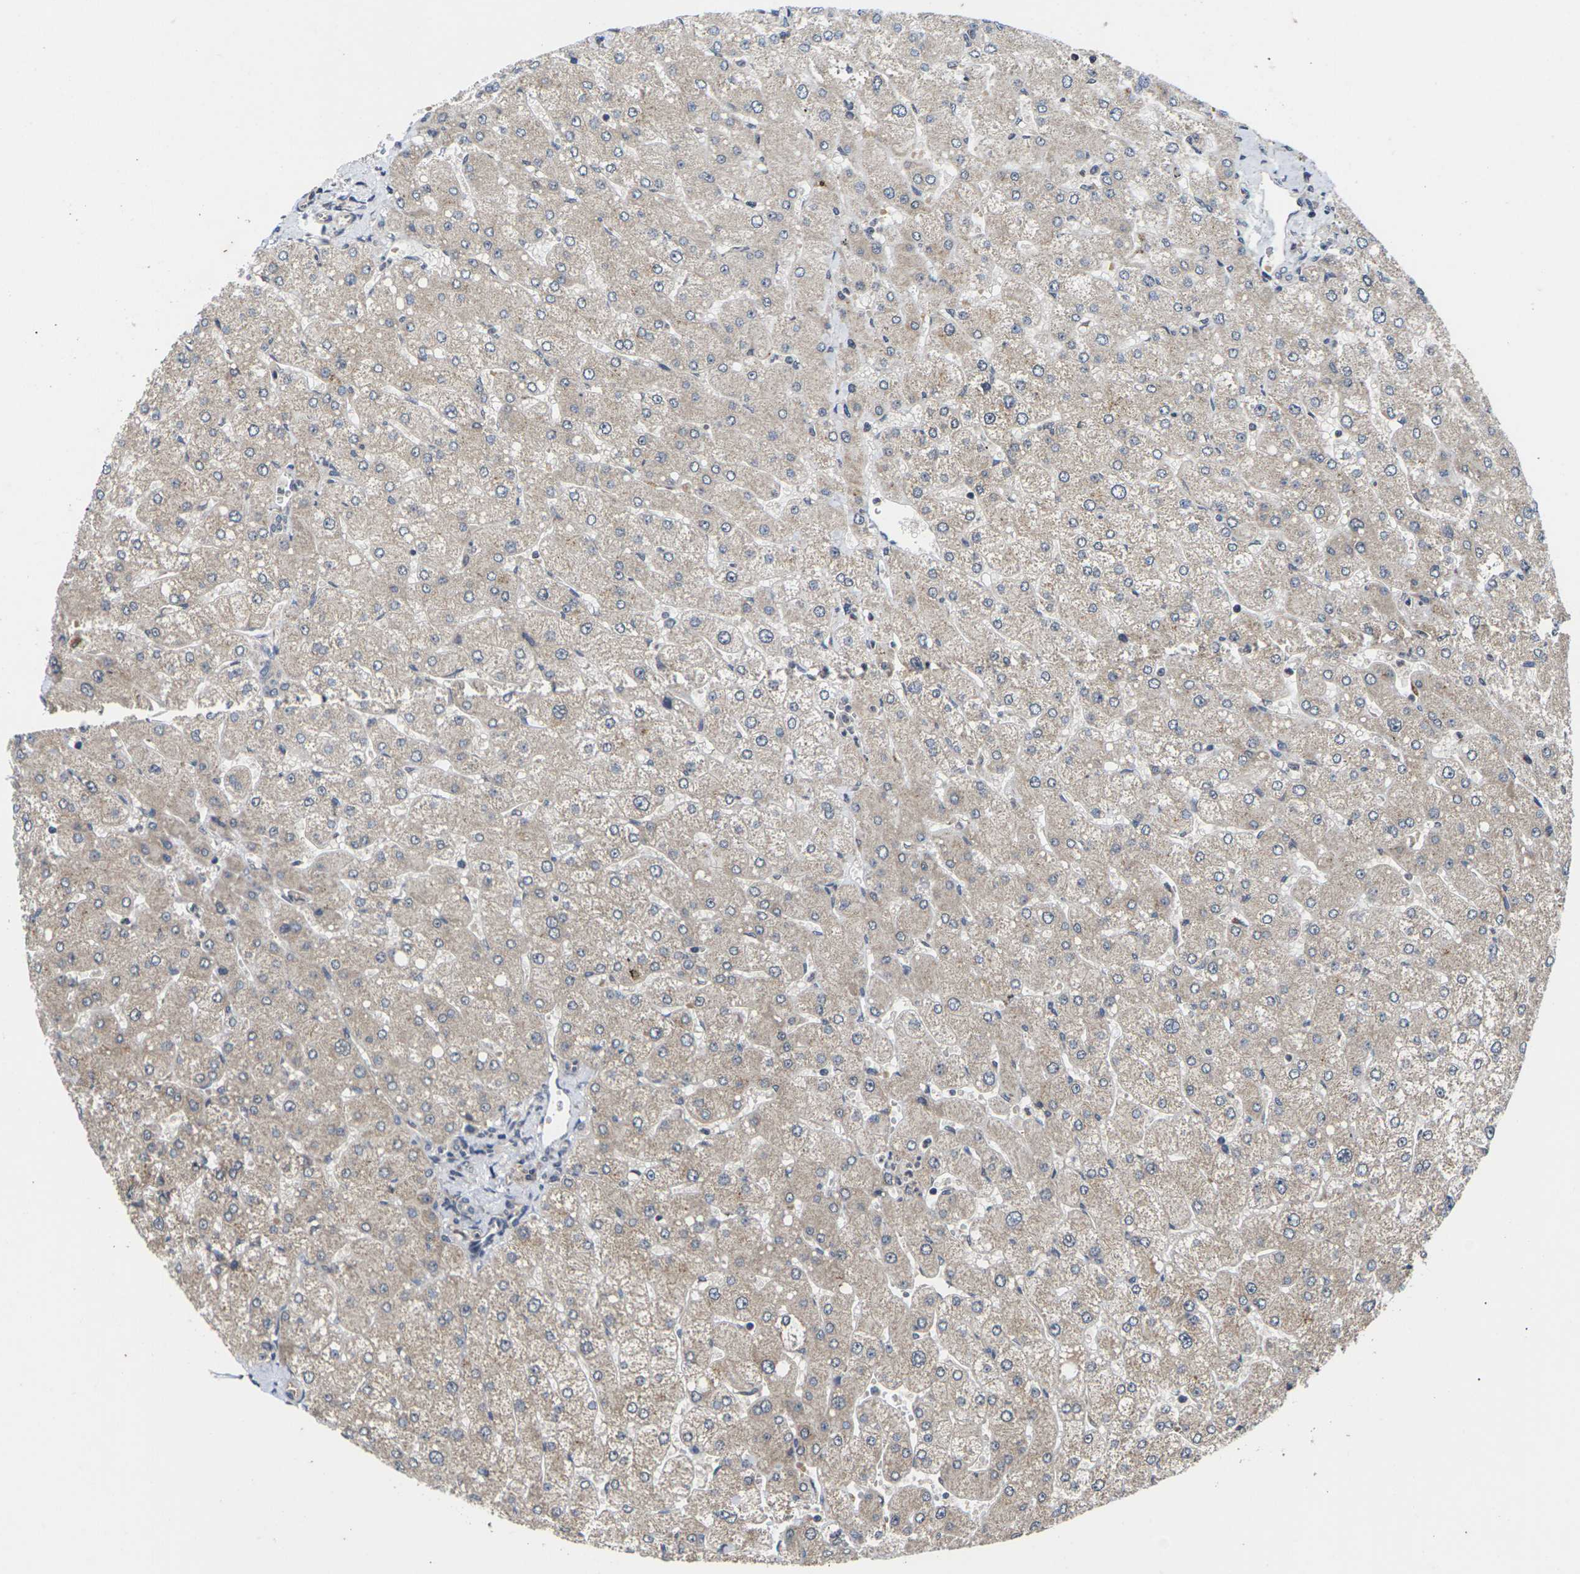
{"staining": {"intensity": "negative", "quantity": "none", "location": "none"}, "tissue": "liver", "cell_type": "Cholangiocytes", "image_type": "normal", "snomed": [{"axis": "morphology", "description": "Normal tissue, NOS"}, {"axis": "topography", "description": "Liver"}], "caption": "Normal liver was stained to show a protein in brown. There is no significant positivity in cholangiocytes. Nuclei are stained in blue.", "gene": "DKK2", "patient": {"sex": "male", "age": 55}}